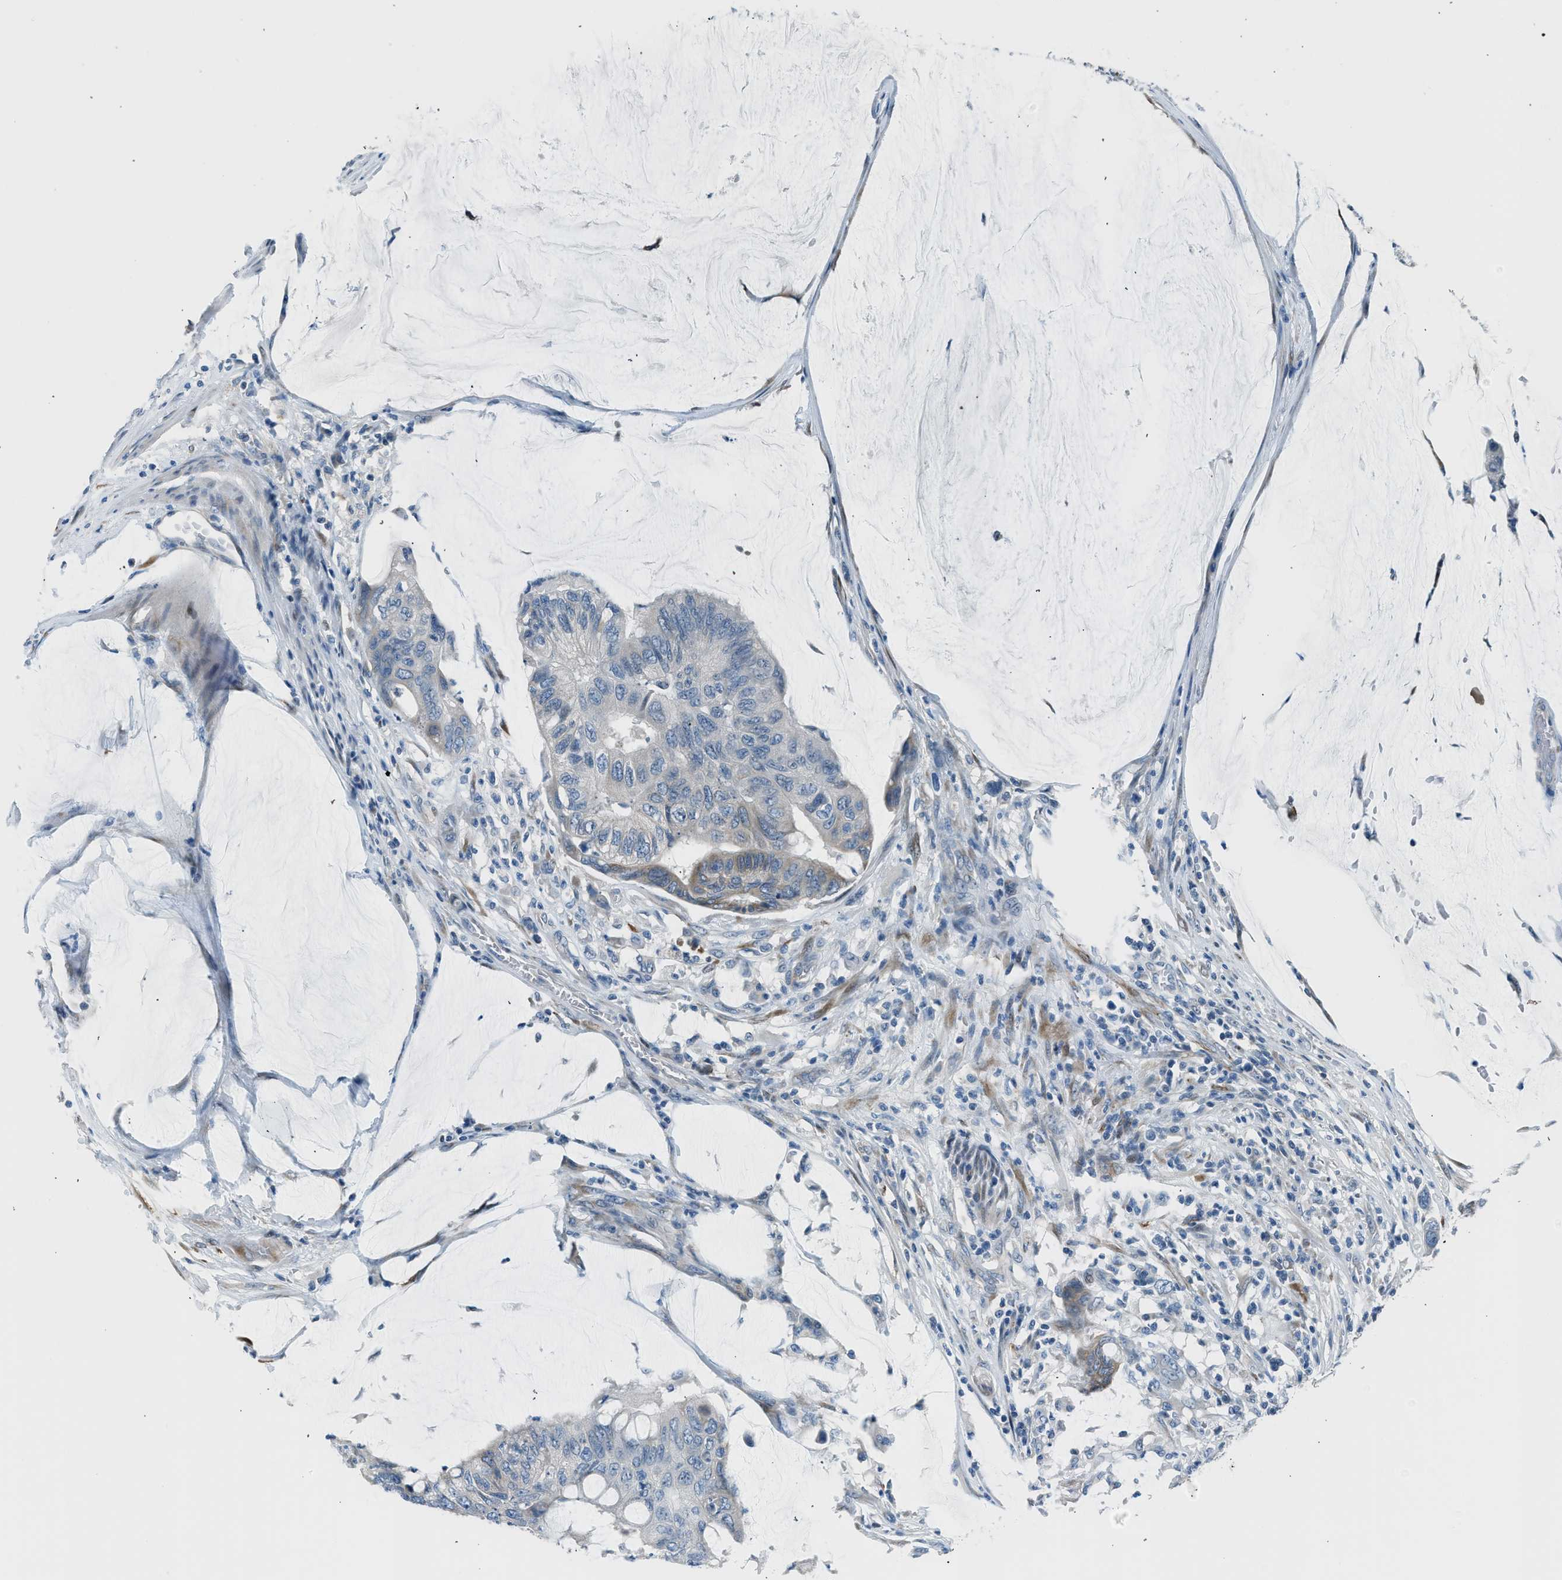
{"staining": {"intensity": "moderate", "quantity": "25%-75%", "location": "cytoplasmic/membranous"}, "tissue": "colorectal cancer", "cell_type": "Tumor cells", "image_type": "cancer", "snomed": [{"axis": "morphology", "description": "Normal tissue, NOS"}, {"axis": "morphology", "description": "Adenocarcinoma, NOS"}, {"axis": "topography", "description": "Rectum"}], "caption": "Colorectal adenocarcinoma stained with a protein marker shows moderate staining in tumor cells.", "gene": "RNF41", "patient": {"sex": "male", "age": 92}}